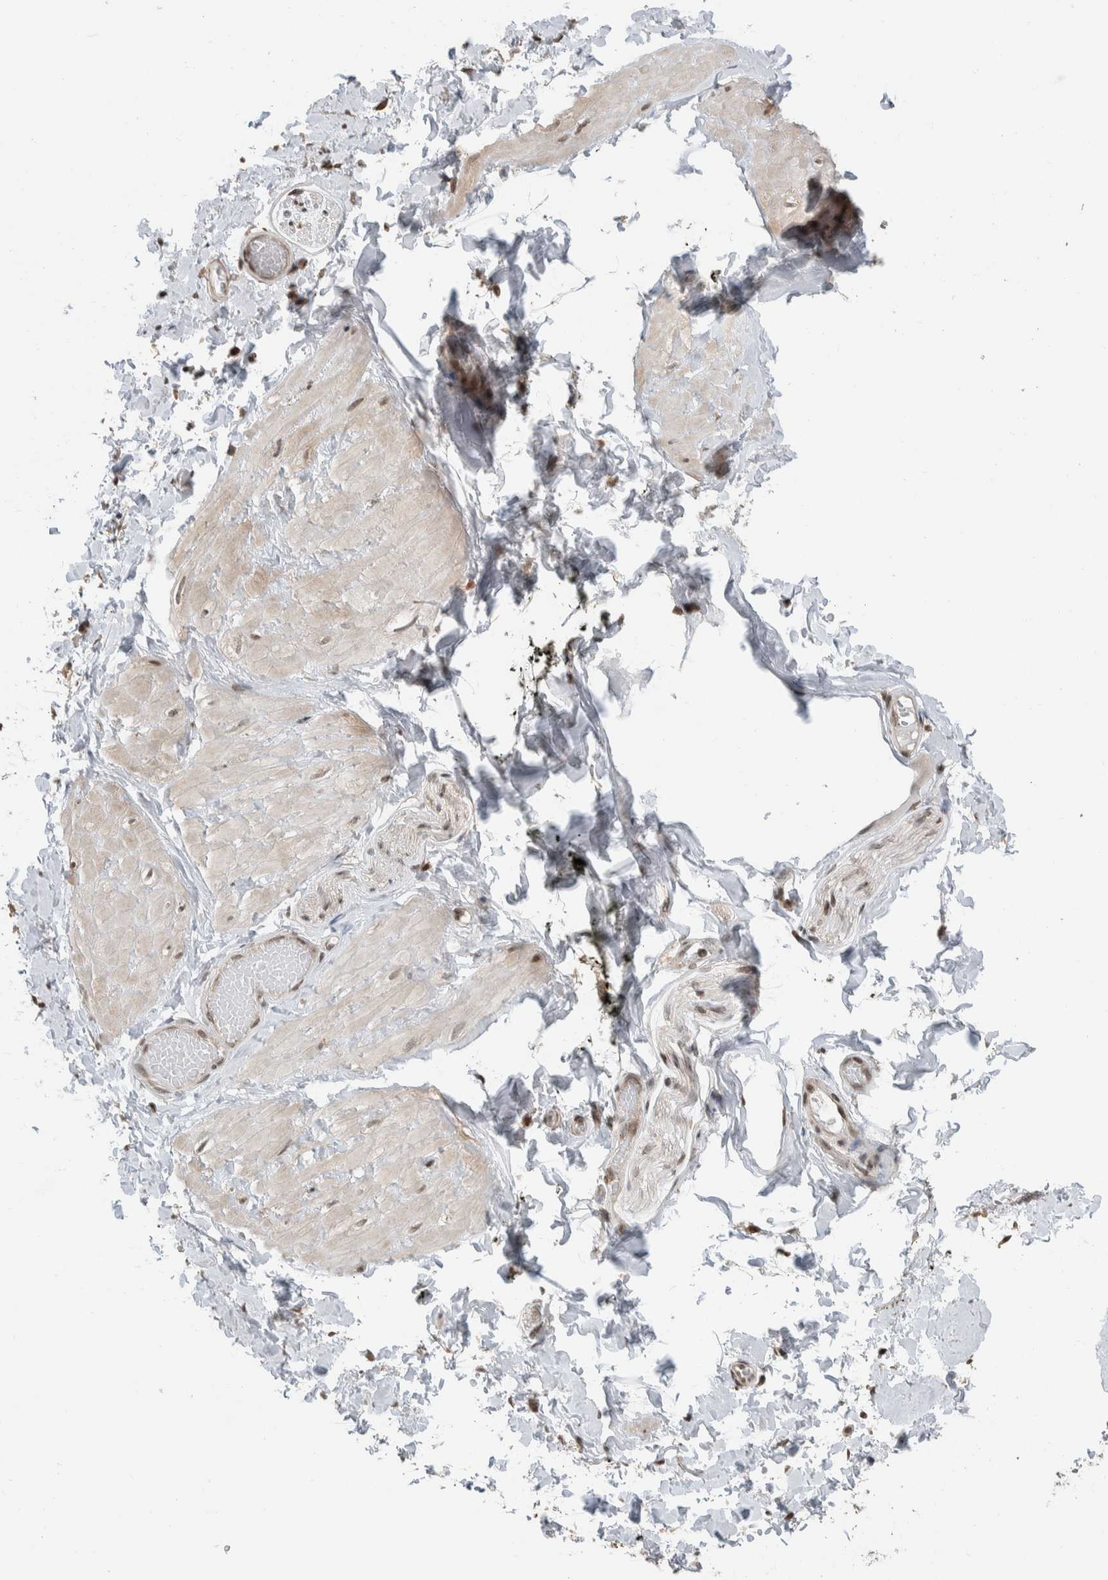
{"staining": {"intensity": "weak", "quantity": ">75%", "location": "nuclear"}, "tissue": "adipose tissue", "cell_type": "Adipocytes", "image_type": "normal", "snomed": [{"axis": "morphology", "description": "Normal tissue, NOS"}, {"axis": "topography", "description": "Adipose tissue"}, {"axis": "topography", "description": "Vascular tissue"}, {"axis": "topography", "description": "Peripheral nerve tissue"}], "caption": "Immunohistochemical staining of benign human adipose tissue demonstrates low levels of weak nuclear expression in about >75% of adipocytes. Using DAB (brown) and hematoxylin (blue) stains, captured at high magnification using brightfield microscopy.", "gene": "NPLOC4", "patient": {"sex": "male", "age": 25}}